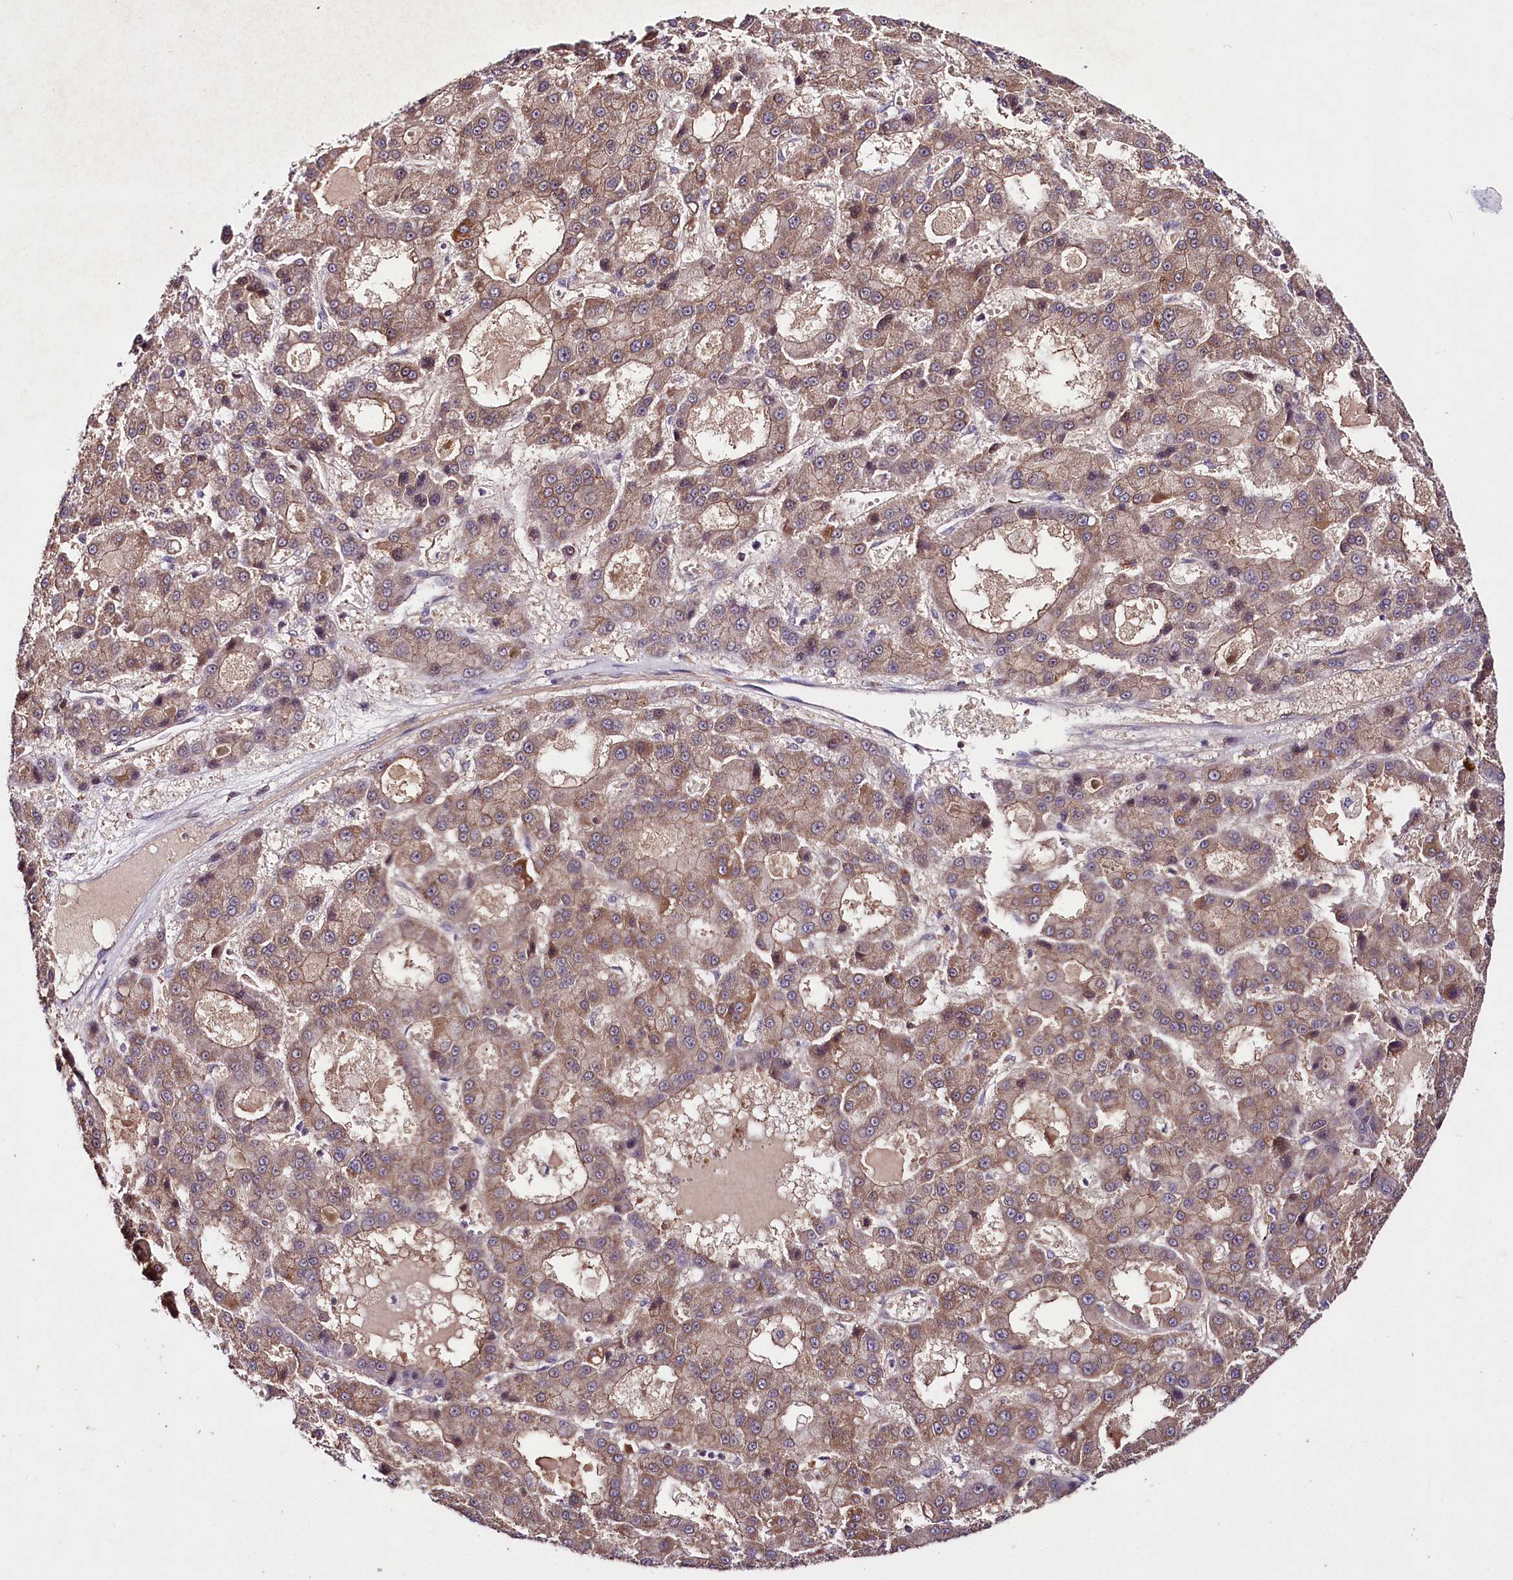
{"staining": {"intensity": "moderate", "quantity": ">75%", "location": "cytoplasmic/membranous"}, "tissue": "liver cancer", "cell_type": "Tumor cells", "image_type": "cancer", "snomed": [{"axis": "morphology", "description": "Carcinoma, Hepatocellular, NOS"}, {"axis": "topography", "description": "Liver"}], "caption": "High-power microscopy captured an IHC photomicrograph of liver hepatocellular carcinoma, revealing moderate cytoplasmic/membranous positivity in about >75% of tumor cells.", "gene": "TAFAZZIN", "patient": {"sex": "male", "age": 70}}